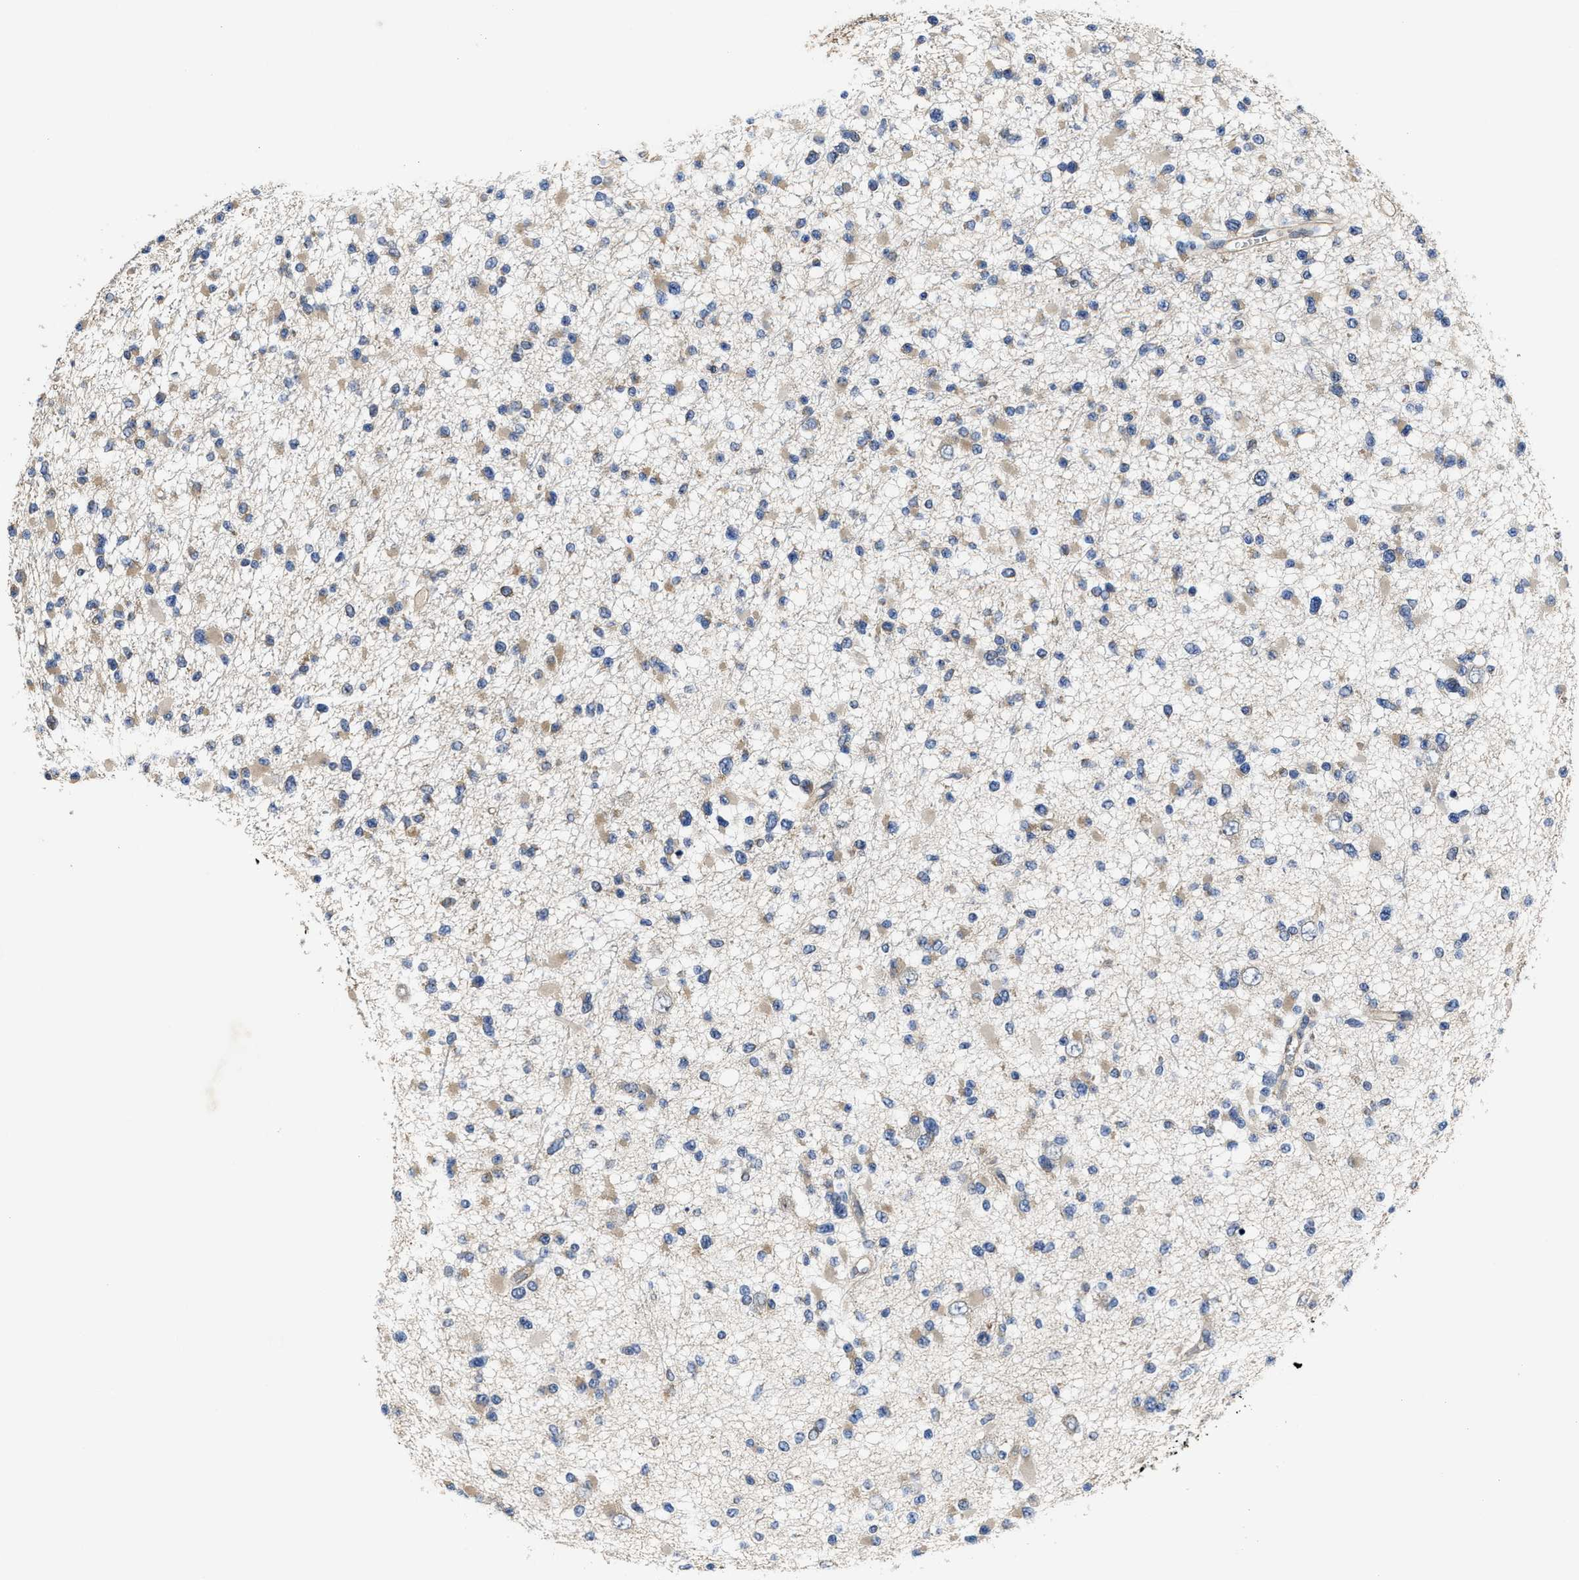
{"staining": {"intensity": "weak", "quantity": "25%-75%", "location": "cytoplasmic/membranous"}, "tissue": "glioma", "cell_type": "Tumor cells", "image_type": "cancer", "snomed": [{"axis": "morphology", "description": "Glioma, malignant, Low grade"}, {"axis": "topography", "description": "Brain"}], "caption": "IHC (DAB (3,3'-diaminobenzidine)) staining of glioma shows weak cytoplasmic/membranous protein staining in about 25%-75% of tumor cells.", "gene": "TRAF6", "patient": {"sex": "female", "age": 22}}